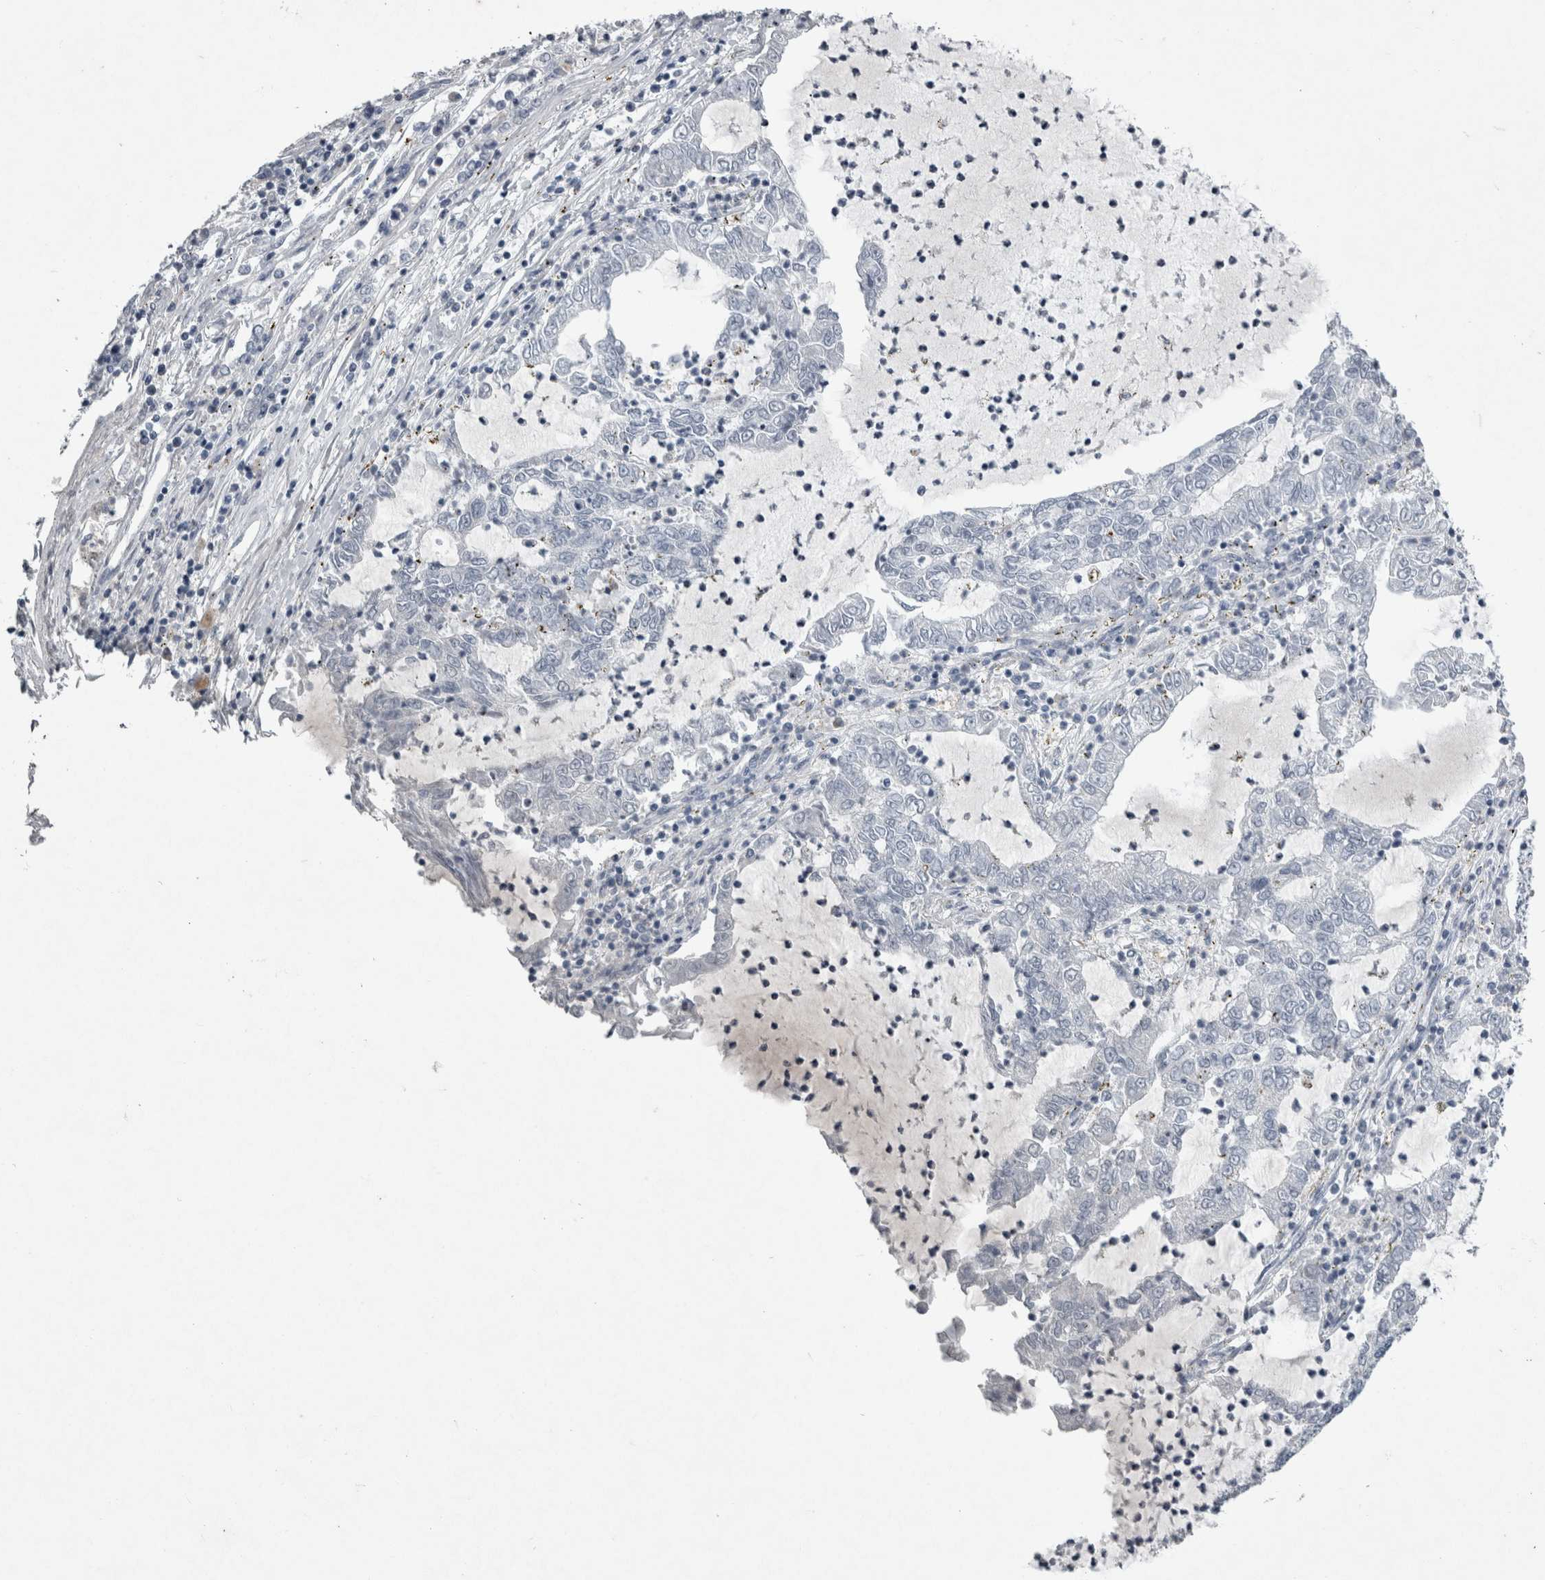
{"staining": {"intensity": "negative", "quantity": "none", "location": "none"}, "tissue": "lung cancer", "cell_type": "Tumor cells", "image_type": "cancer", "snomed": [{"axis": "morphology", "description": "Adenocarcinoma, NOS"}, {"axis": "topography", "description": "Lung"}], "caption": "IHC image of neoplastic tissue: human lung adenocarcinoma stained with DAB displays no significant protein positivity in tumor cells.", "gene": "PDX1", "patient": {"sex": "female", "age": 51}}